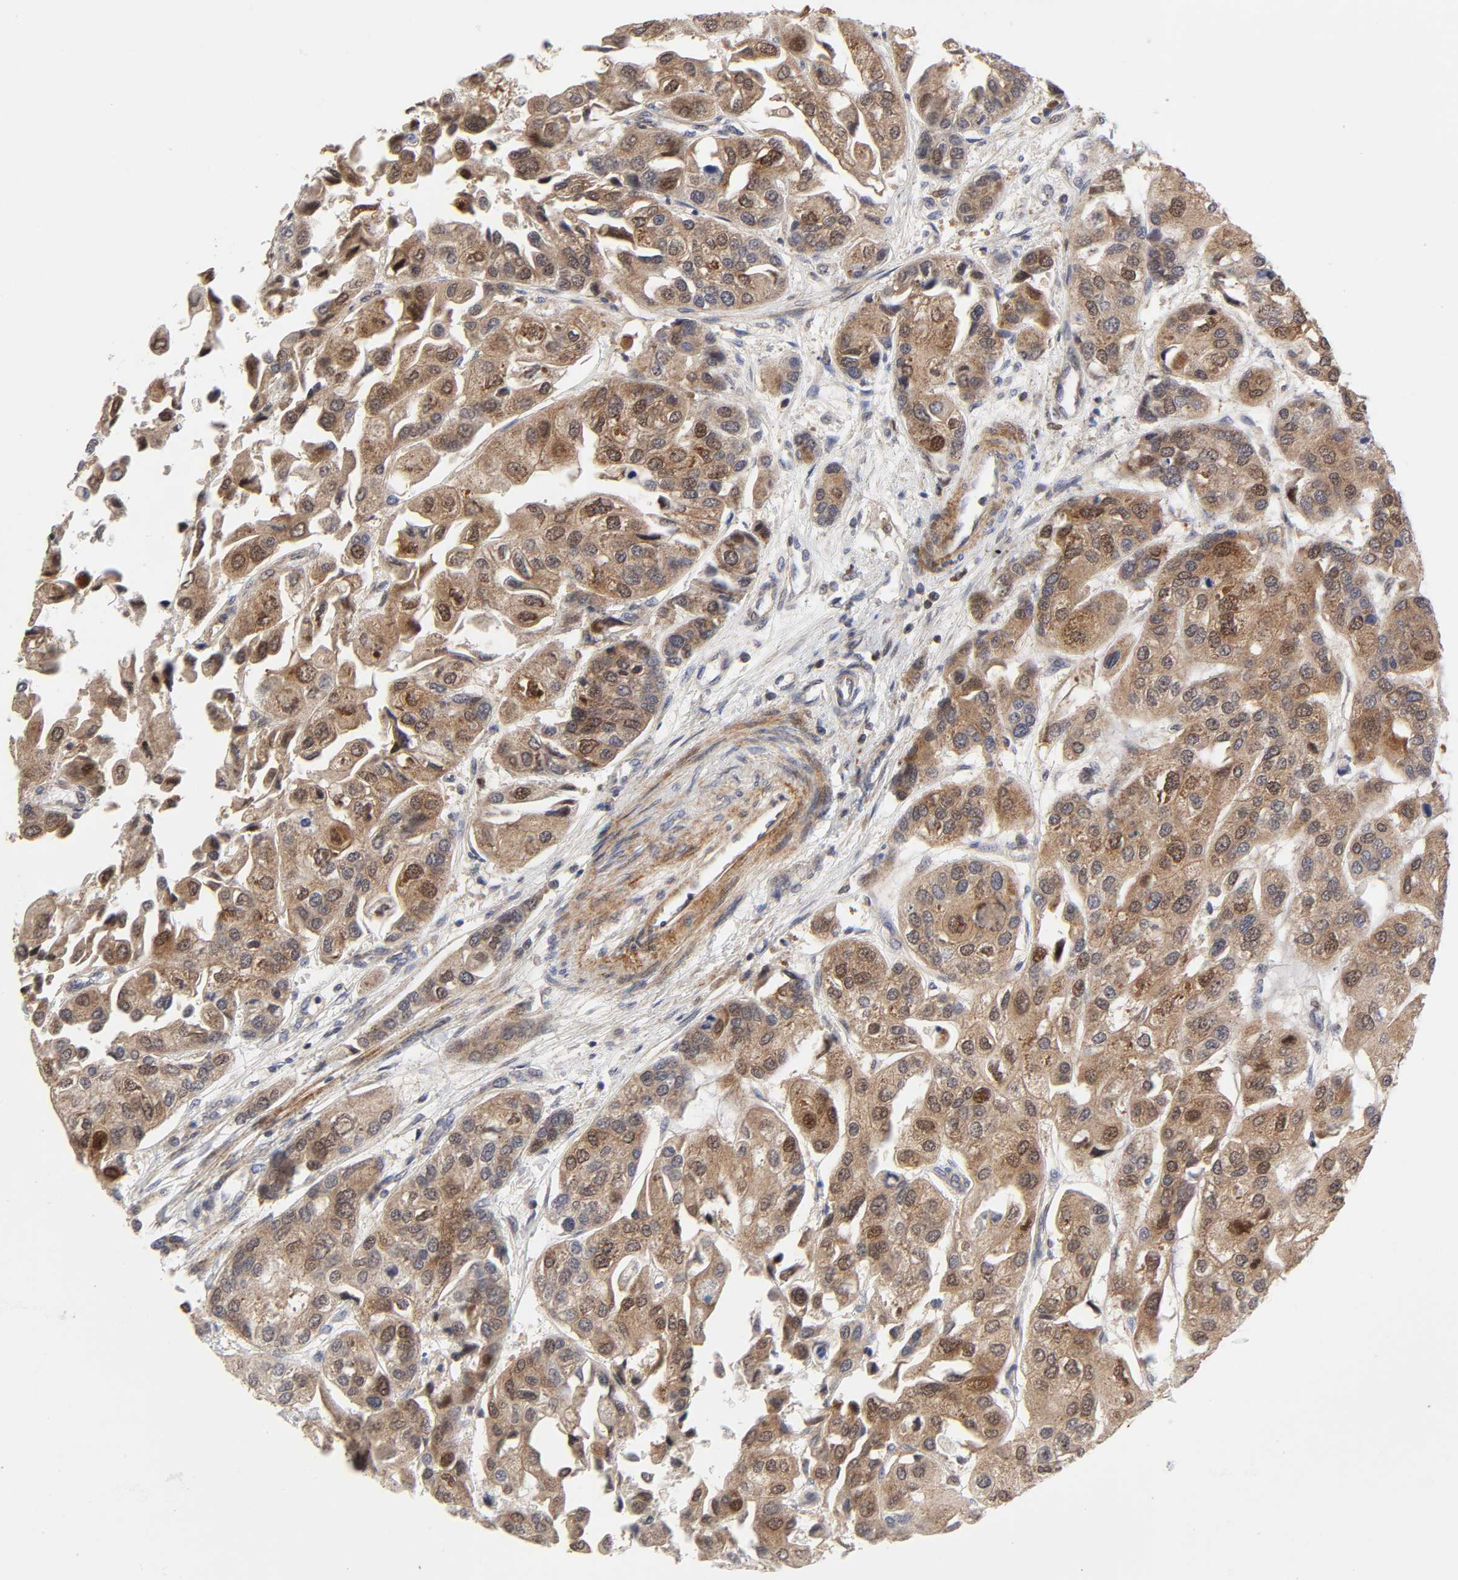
{"staining": {"intensity": "moderate", "quantity": ">75%", "location": "cytoplasmic/membranous,nuclear"}, "tissue": "urothelial cancer", "cell_type": "Tumor cells", "image_type": "cancer", "snomed": [{"axis": "morphology", "description": "Urothelial carcinoma, High grade"}, {"axis": "topography", "description": "Urinary bladder"}], "caption": "Protein staining of urothelial carcinoma (high-grade) tissue demonstrates moderate cytoplasmic/membranous and nuclear positivity in about >75% of tumor cells.", "gene": "CASP9", "patient": {"sex": "female", "age": 64}}